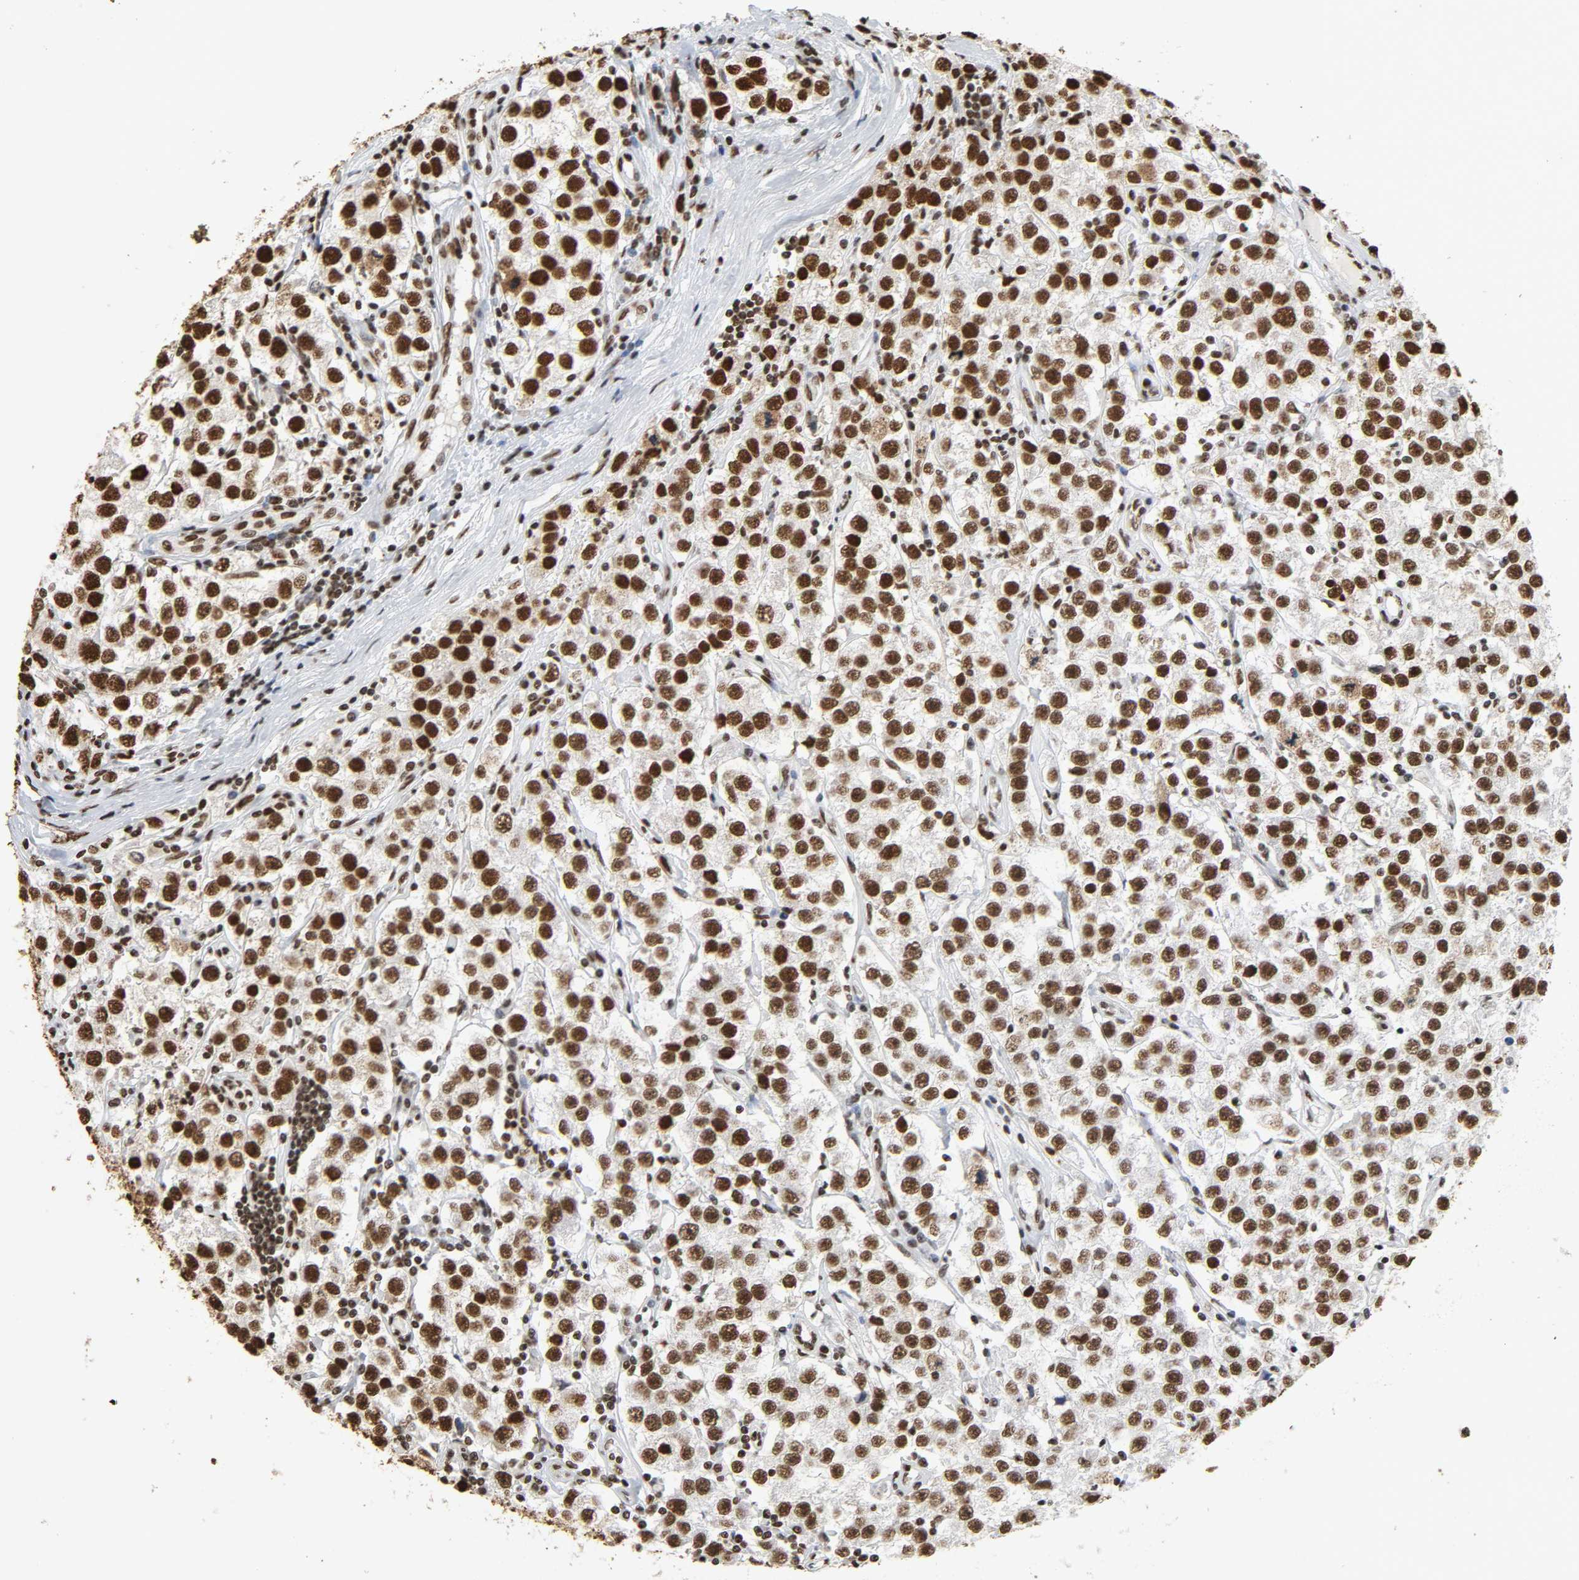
{"staining": {"intensity": "strong", "quantity": ">75%", "location": "nuclear"}, "tissue": "testis cancer", "cell_type": "Tumor cells", "image_type": "cancer", "snomed": [{"axis": "morphology", "description": "Seminoma, NOS"}, {"axis": "topography", "description": "Testis"}], "caption": "Immunohistochemical staining of testis seminoma exhibits high levels of strong nuclear staining in approximately >75% of tumor cells.", "gene": "HNRNPC", "patient": {"sex": "male", "age": 52}}